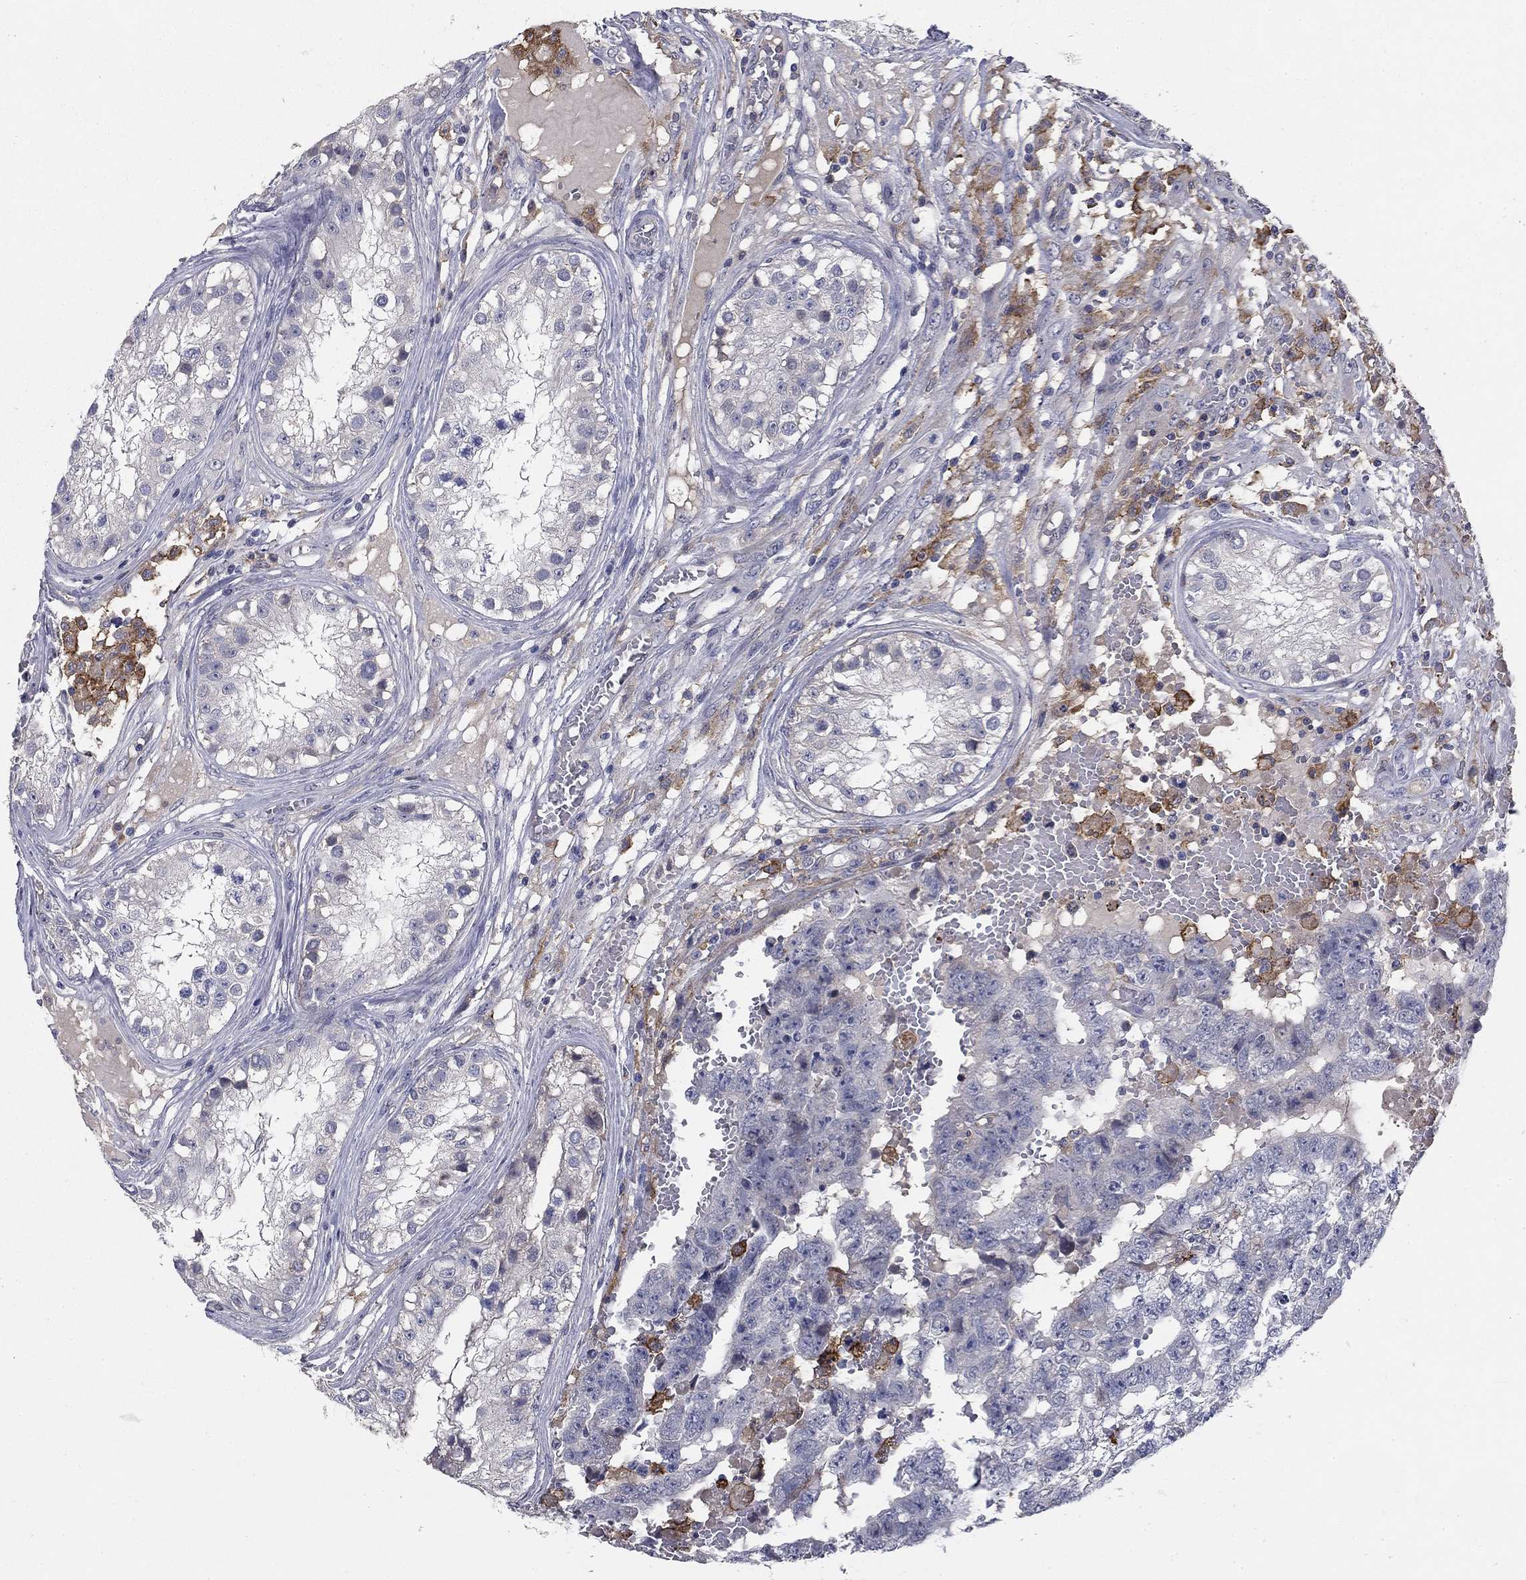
{"staining": {"intensity": "negative", "quantity": "none", "location": "none"}, "tissue": "testis cancer", "cell_type": "Tumor cells", "image_type": "cancer", "snomed": [{"axis": "morphology", "description": "Carcinoma, Embryonal, NOS"}, {"axis": "topography", "description": "Testis"}], "caption": "Immunohistochemistry image of neoplastic tissue: human testis embryonal carcinoma stained with DAB (3,3'-diaminobenzidine) demonstrates no significant protein expression in tumor cells. (DAB IHC visualized using brightfield microscopy, high magnification).", "gene": "CD274", "patient": {"sex": "male", "age": 25}}